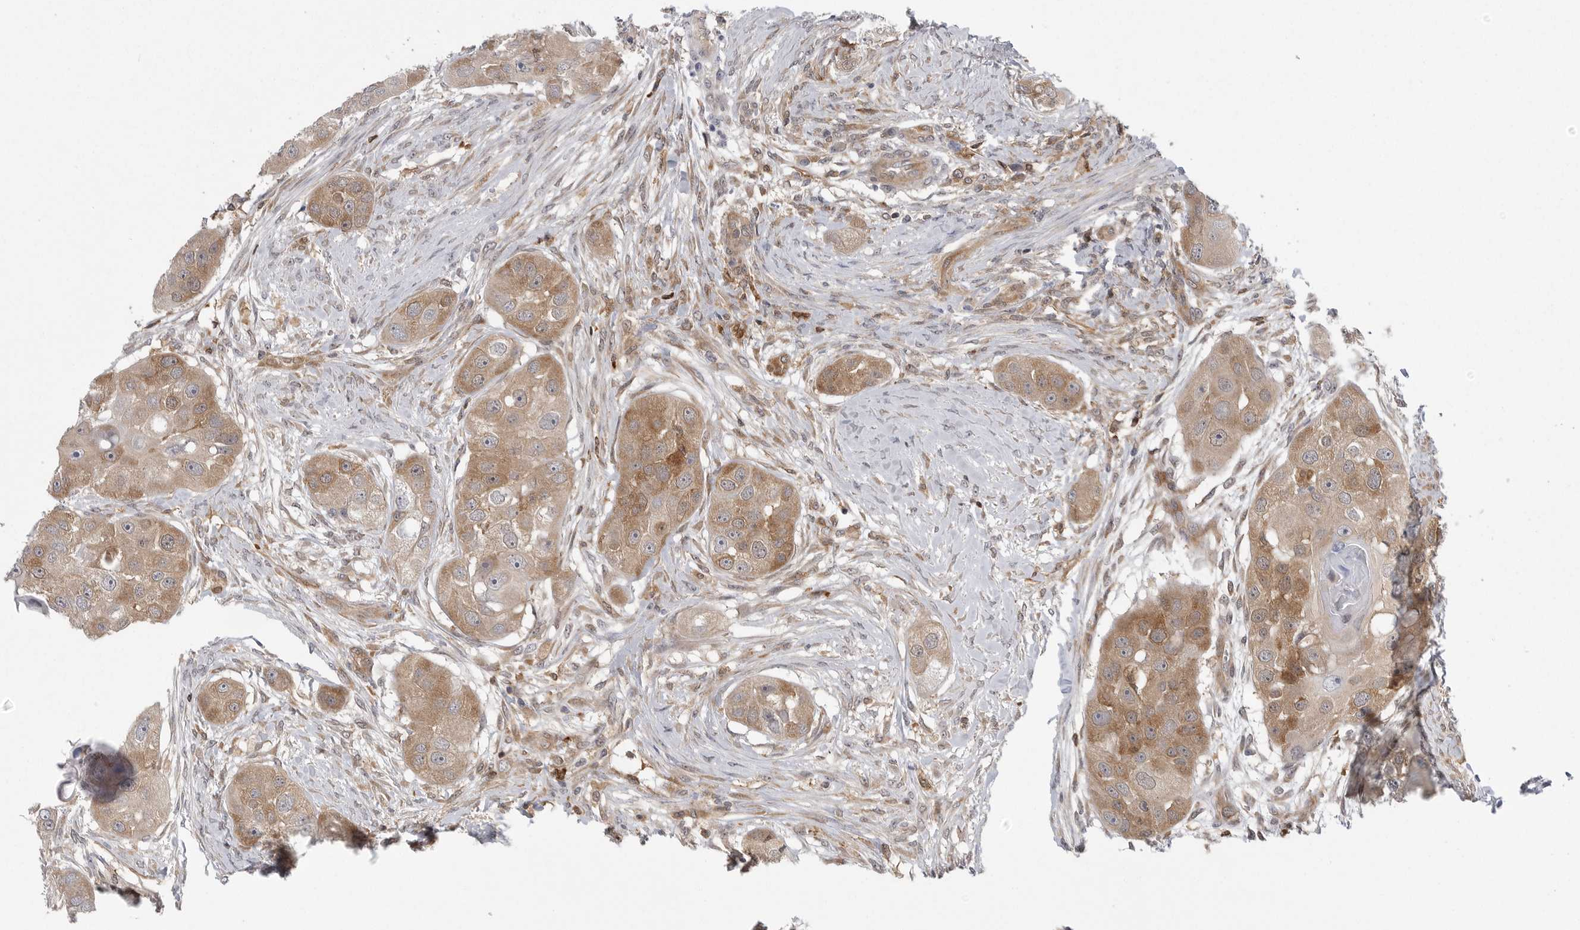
{"staining": {"intensity": "moderate", "quantity": ">75%", "location": "cytoplasmic/membranous"}, "tissue": "head and neck cancer", "cell_type": "Tumor cells", "image_type": "cancer", "snomed": [{"axis": "morphology", "description": "Normal tissue, NOS"}, {"axis": "morphology", "description": "Squamous cell carcinoma, NOS"}, {"axis": "topography", "description": "Skeletal muscle"}, {"axis": "topography", "description": "Head-Neck"}], "caption": "IHC histopathology image of head and neck squamous cell carcinoma stained for a protein (brown), which reveals medium levels of moderate cytoplasmic/membranous expression in about >75% of tumor cells.", "gene": "CACYBP", "patient": {"sex": "male", "age": 51}}